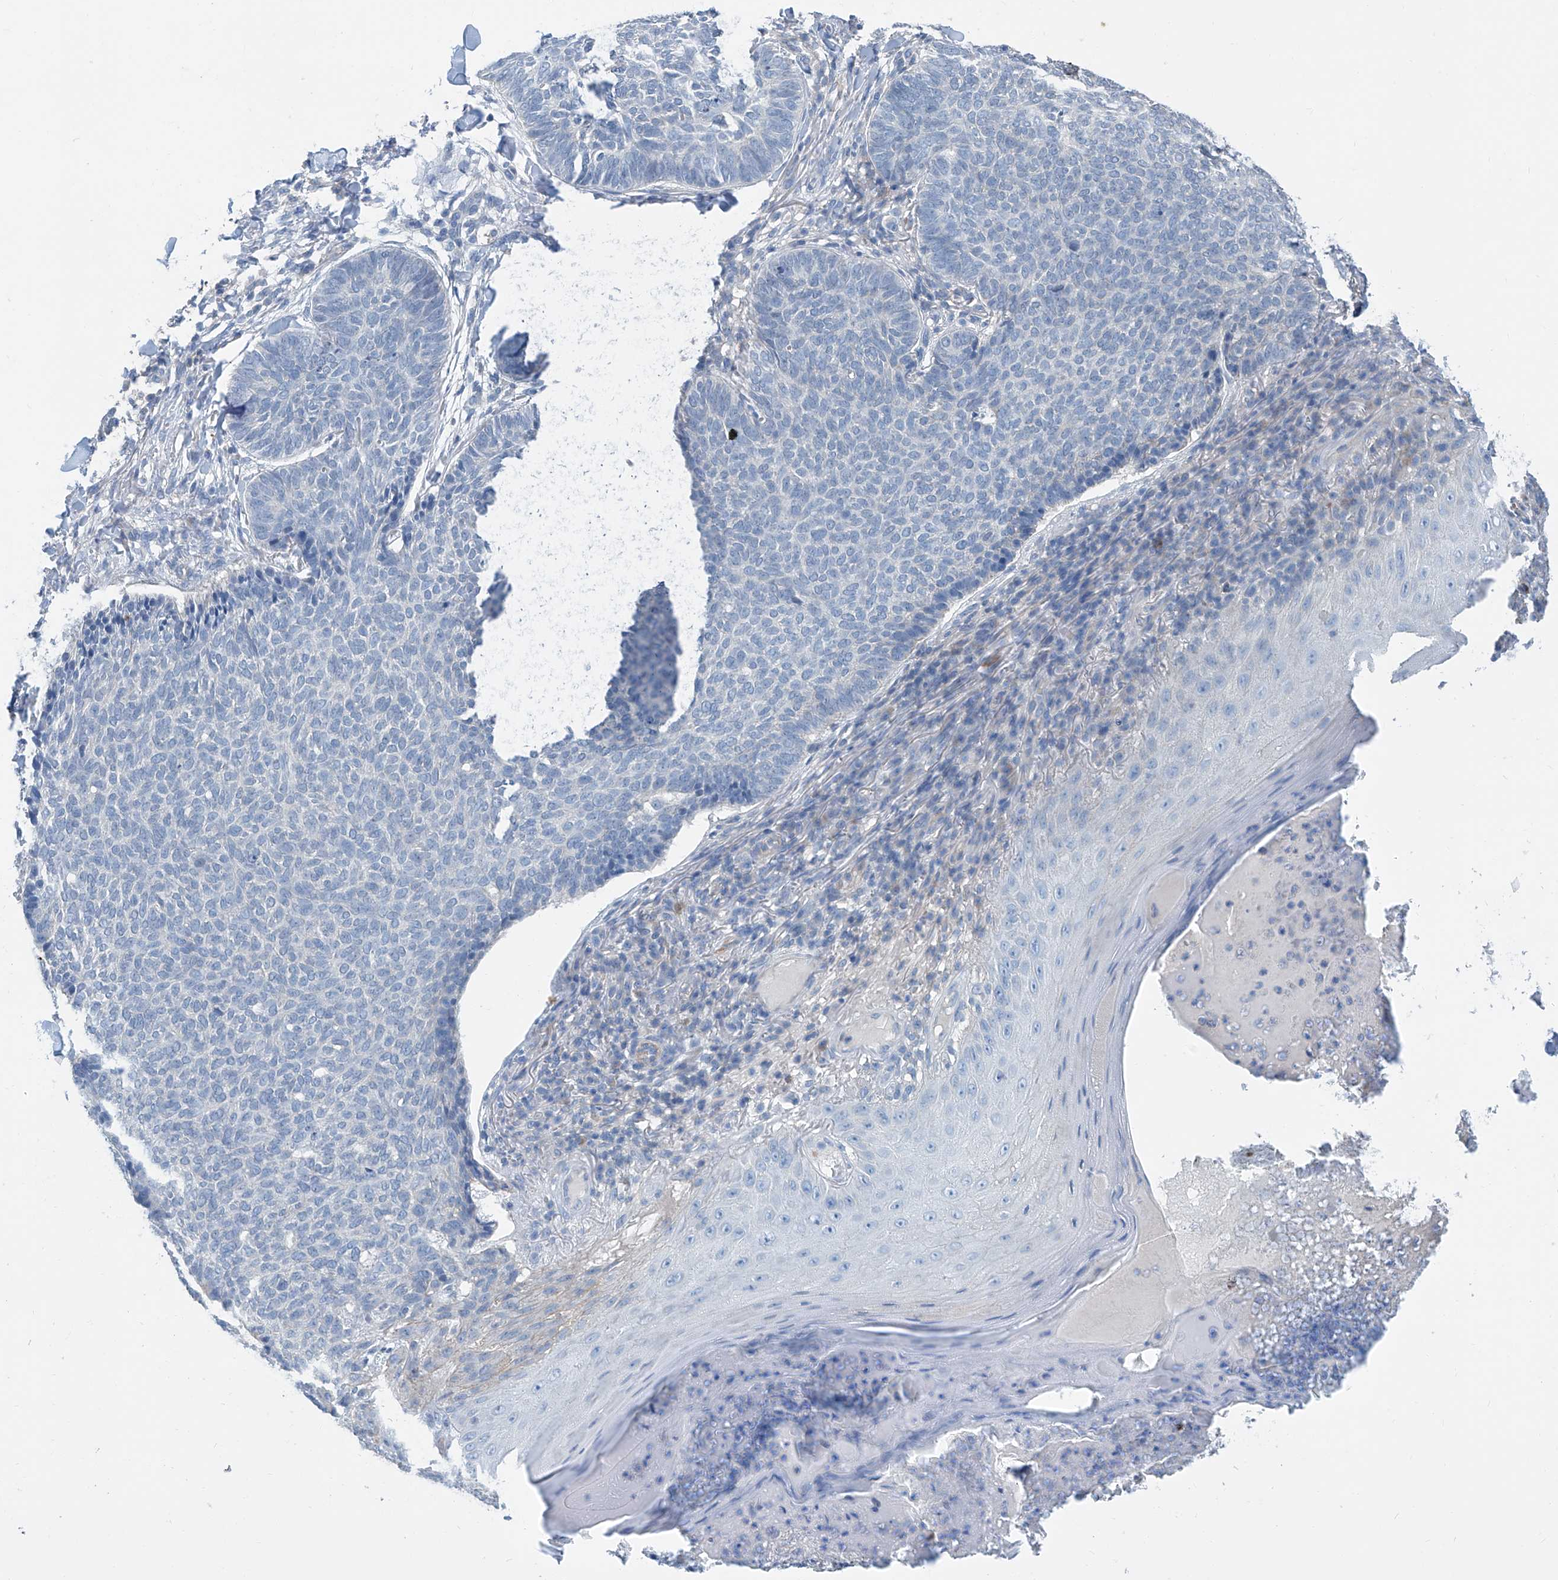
{"staining": {"intensity": "negative", "quantity": "none", "location": "none"}, "tissue": "skin cancer", "cell_type": "Tumor cells", "image_type": "cancer", "snomed": [{"axis": "morphology", "description": "Normal tissue, NOS"}, {"axis": "morphology", "description": "Basal cell carcinoma"}, {"axis": "topography", "description": "Skin"}], "caption": "IHC photomicrograph of neoplastic tissue: human basal cell carcinoma (skin) stained with DAB (3,3'-diaminobenzidine) exhibits no significant protein positivity in tumor cells.", "gene": "ANKRD34A", "patient": {"sex": "male", "age": 50}}